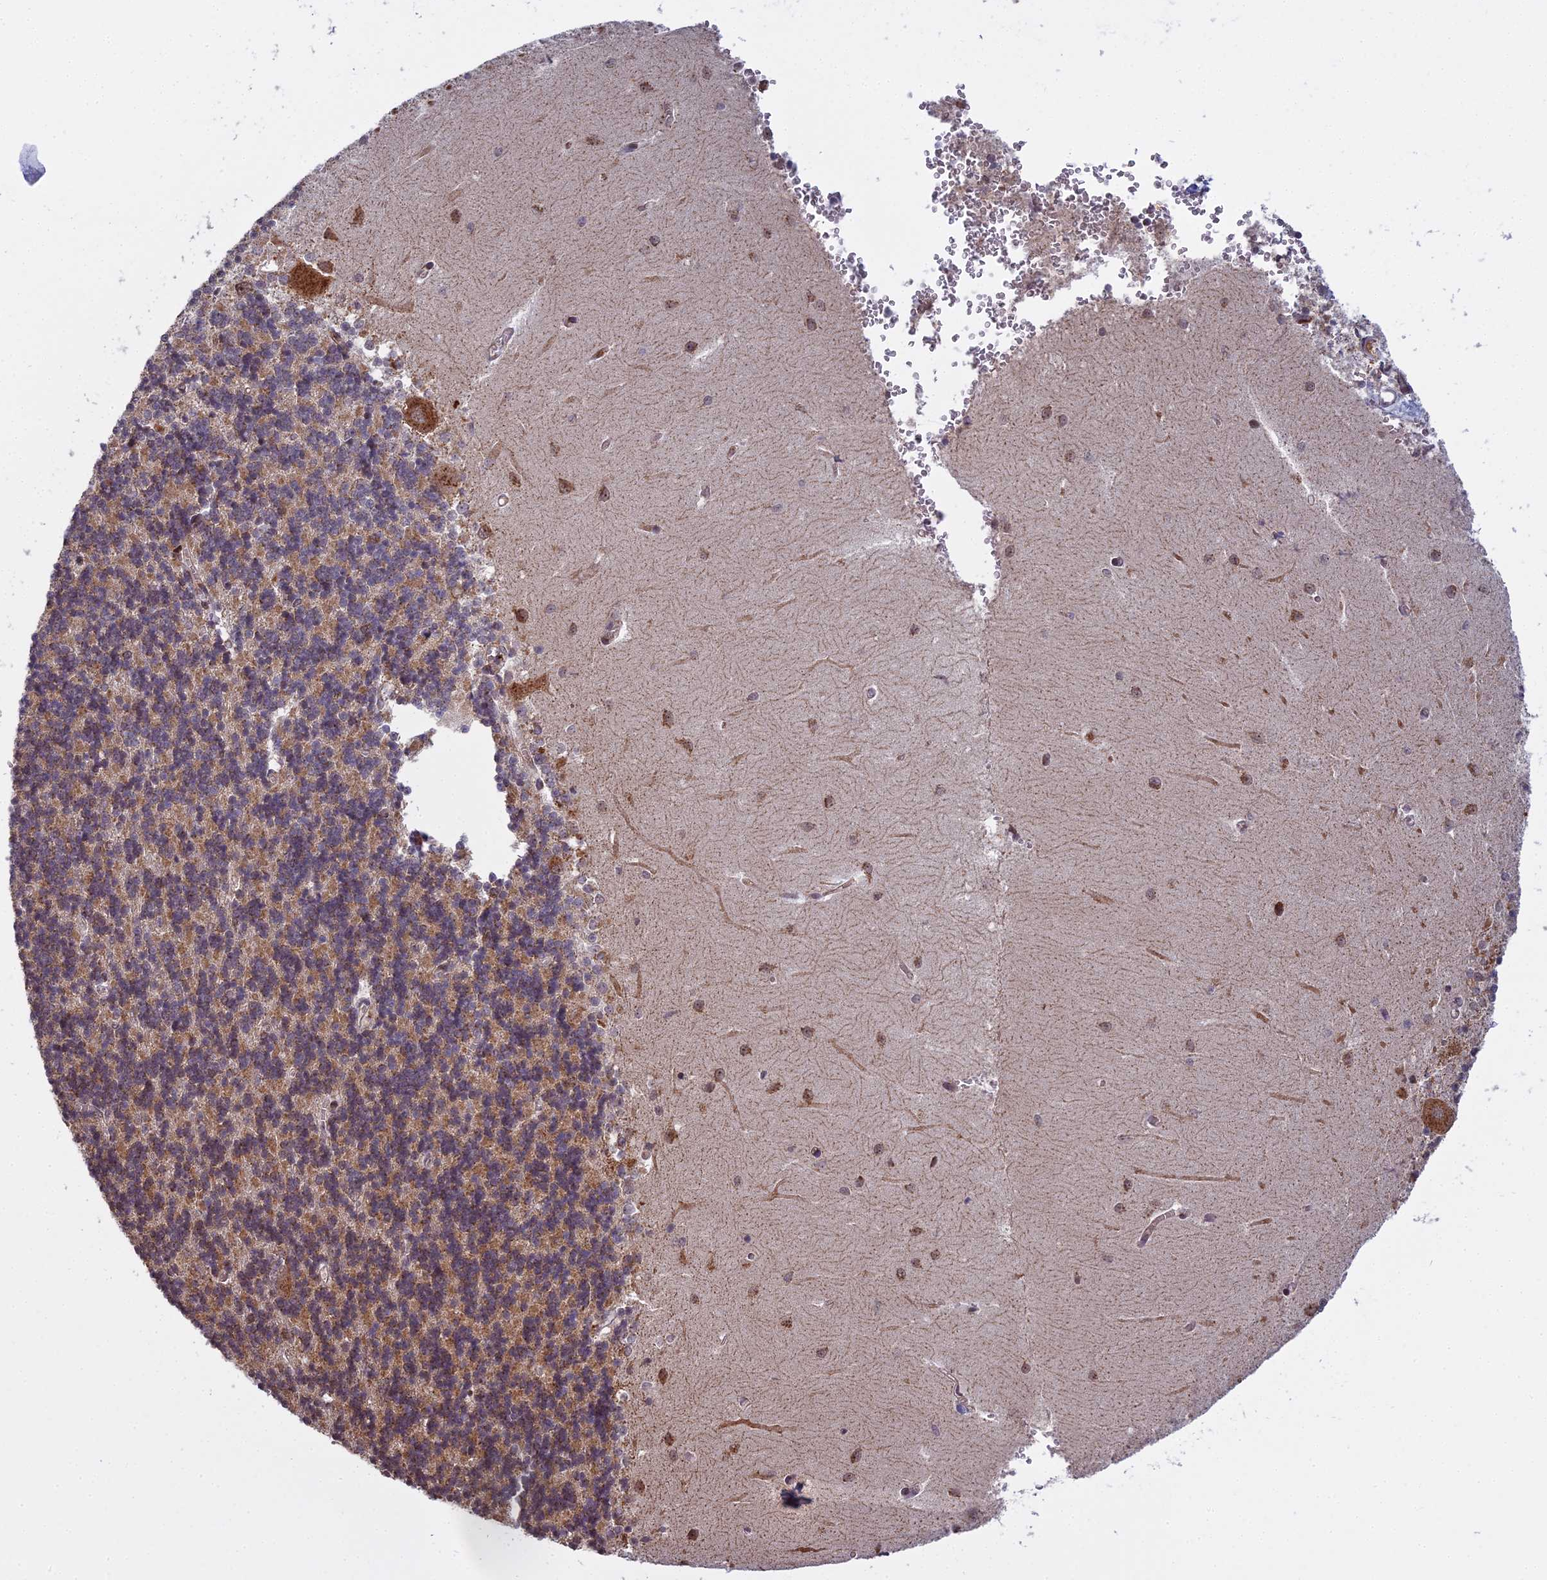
{"staining": {"intensity": "moderate", "quantity": "25%-75%", "location": "cytoplasmic/membranous"}, "tissue": "cerebellum", "cell_type": "Cells in granular layer", "image_type": "normal", "snomed": [{"axis": "morphology", "description": "Normal tissue, NOS"}, {"axis": "topography", "description": "Cerebellum"}], "caption": "Moderate cytoplasmic/membranous expression for a protein is identified in approximately 25%-75% of cells in granular layer of normal cerebellum using IHC.", "gene": "MEOX1", "patient": {"sex": "male", "age": 37}}